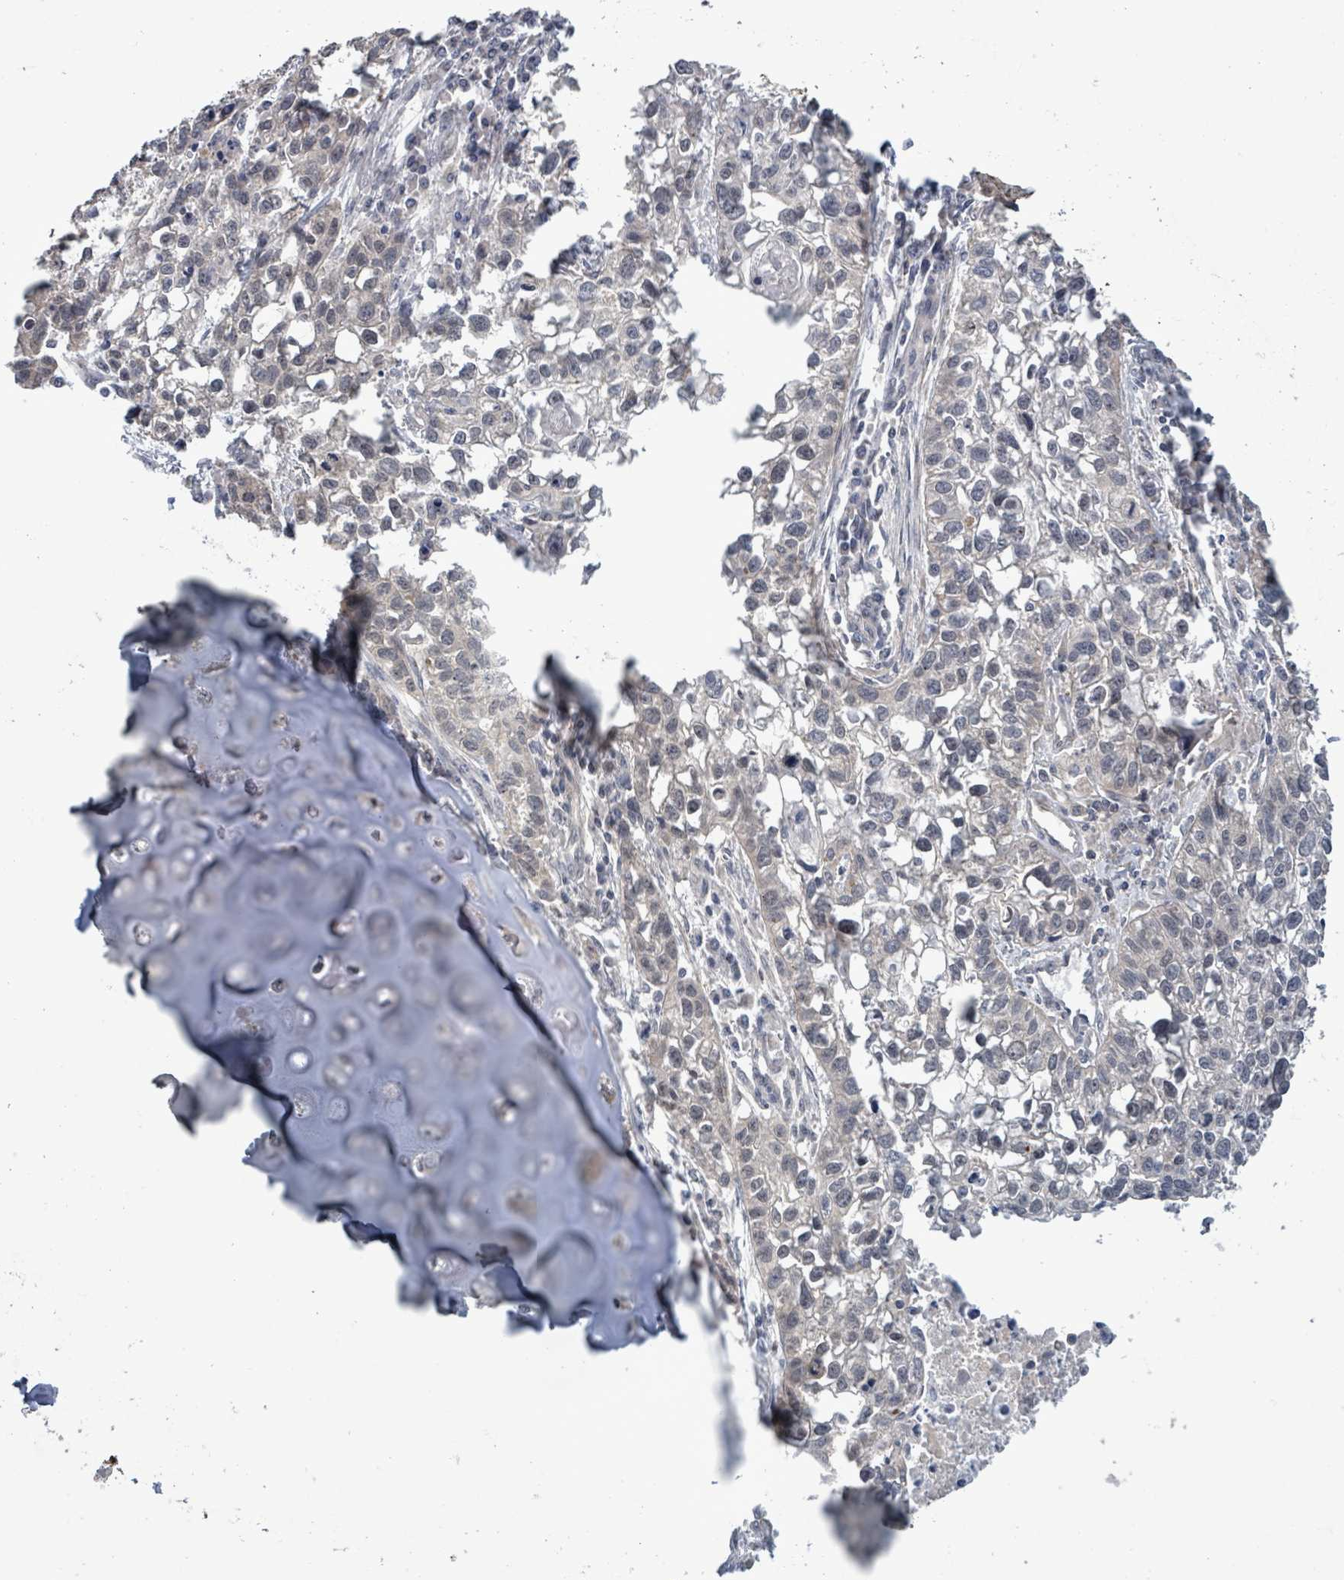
{"staining": {"intensity": "negative", "quantity": "none", "location": "none"}, "tissue": "lung cancer", "cell_type": "Tumor cells", "image_type": "cancer", "snomed": [{"axis": "morphology", "description": "Squamous cell carcinoma, NOS"}, {"axis": "topography", "description": "Lung"}], "caption": "Tumor cells show no significant protein staining in squamous cell carcinoma (lung).", "gene": "AMMECR1", "patient": {"sex": "male", "age": 74}}